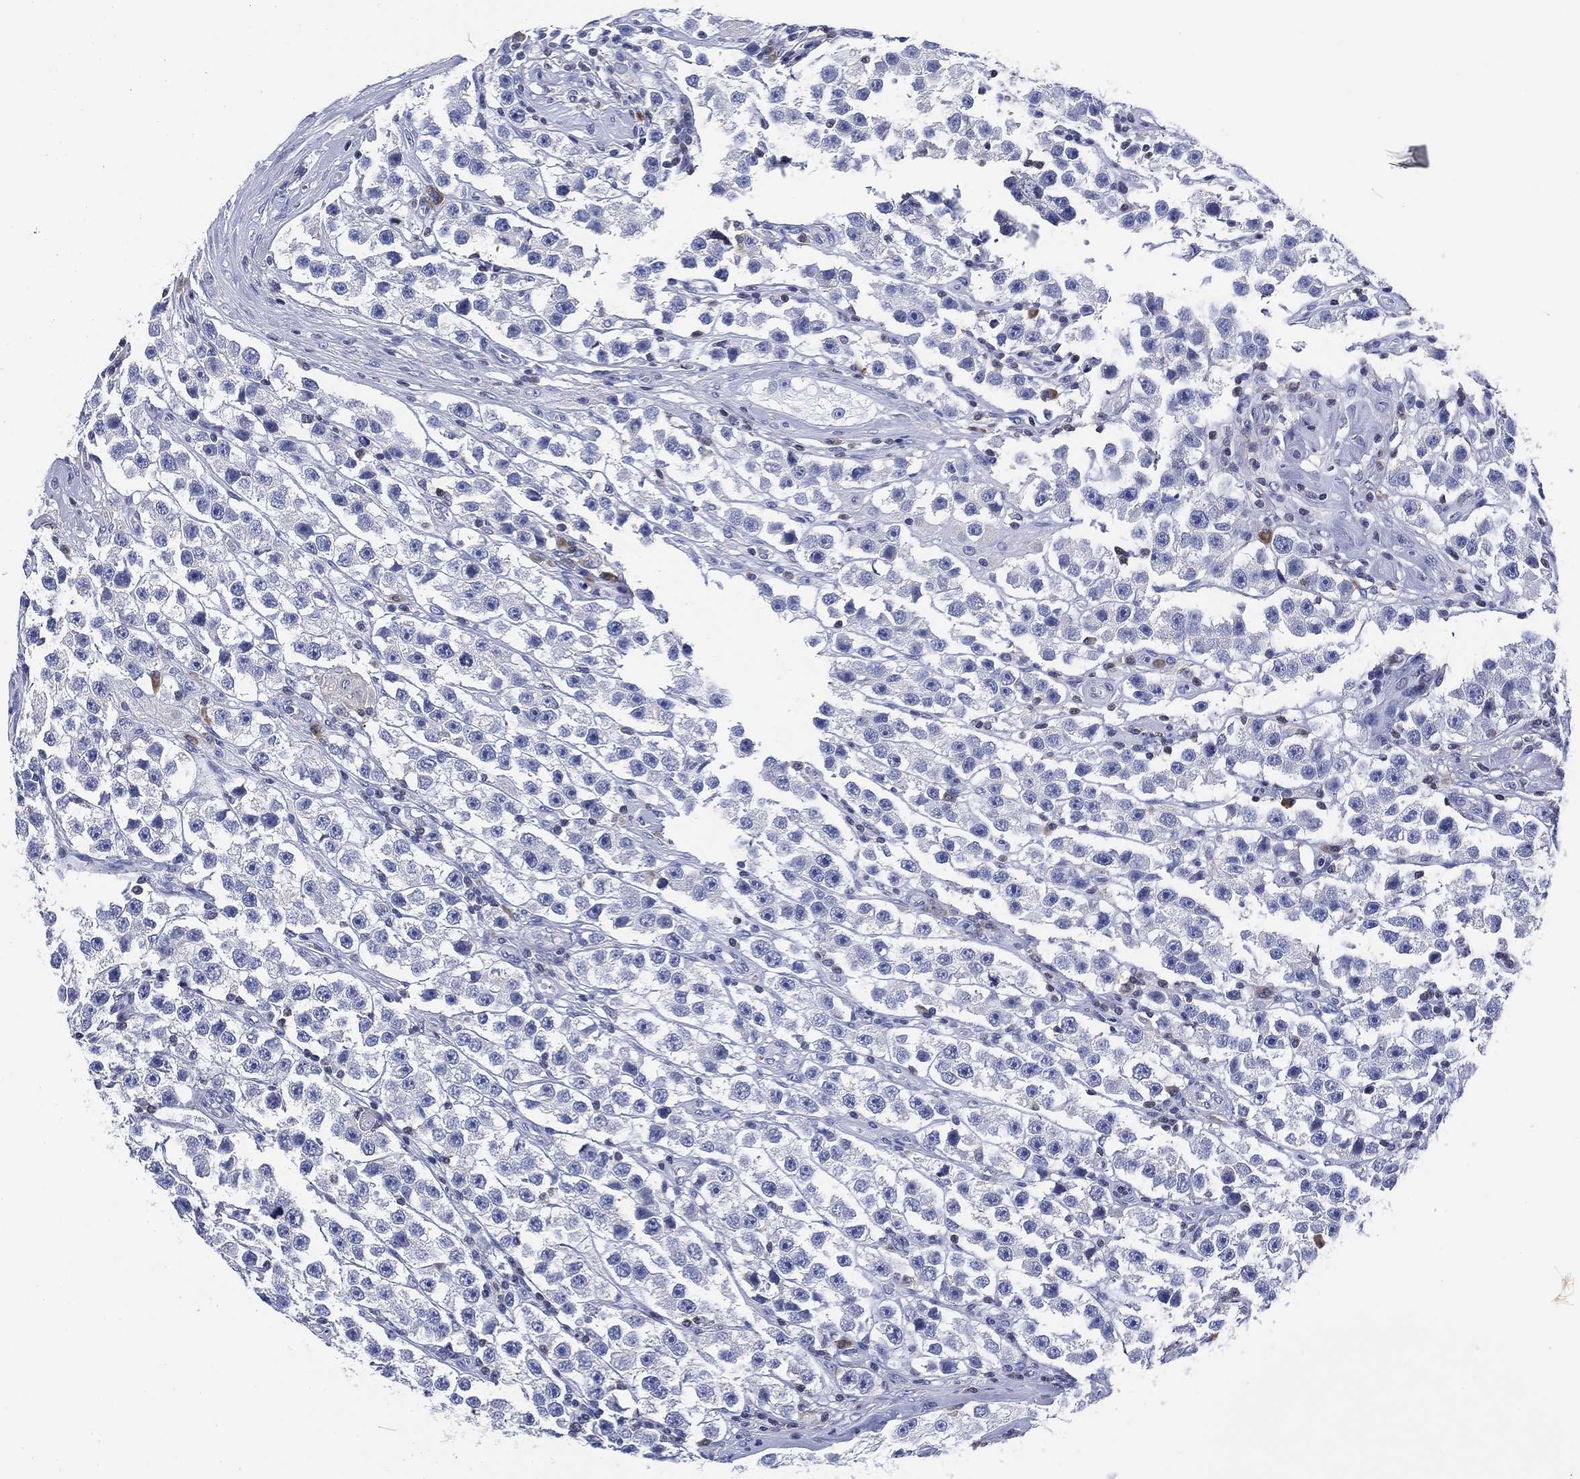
{"staining": {"intensity": "negative", "quantity": "none", "location": "none"}, "tissue": "testis cancer", "cell_type": "Tumor cells", "image_type": "cancer", "snomed": [{"axis": "morphology", "description": "Seminoma, NOS"}, {"axis": "topography", "description": "Testis"}], "caption": "Tumor cells show no significant staining in seminoma (testis).", "gene": "FYB1", "patient": {"sex": "male", "age": 45}}